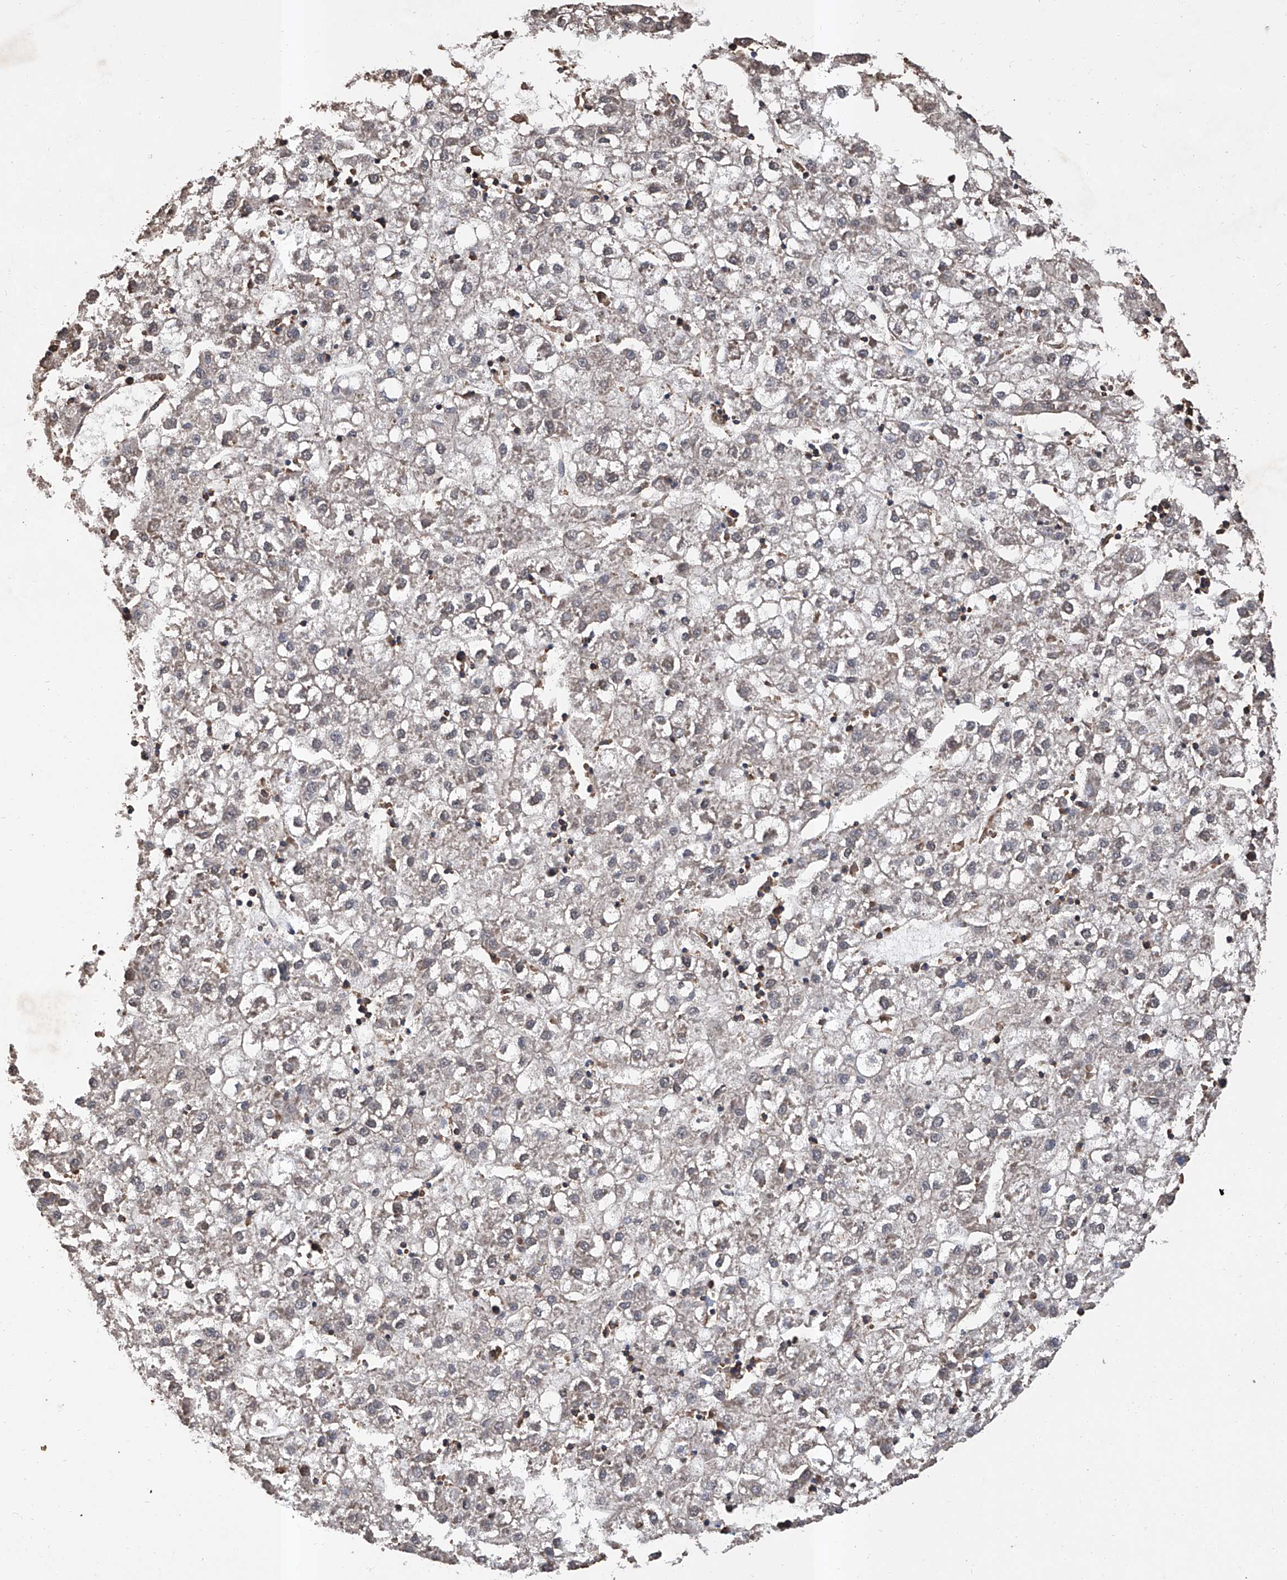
{"staining": {"intensity": "weak", "quantity": "<25%", "location": "cytoplasmic/membranous"}, "tissue": "liver cancer", "cell_type": "Tumor cells", "image_type": "cancer", "snomed": [{"axis": "morphology", "description": "Carcinoma, Hepatocellular, NOS"}, {"axis": "topography", "description": "Liver"}], "caption": "An image of hepatocellular carcinoma (liver) stained for a protein exhibits no brown staining in tumor cells. Nuclei are stained in blue.", "gene": "GPT", "patient": {"sex": "male", "age": 72}}